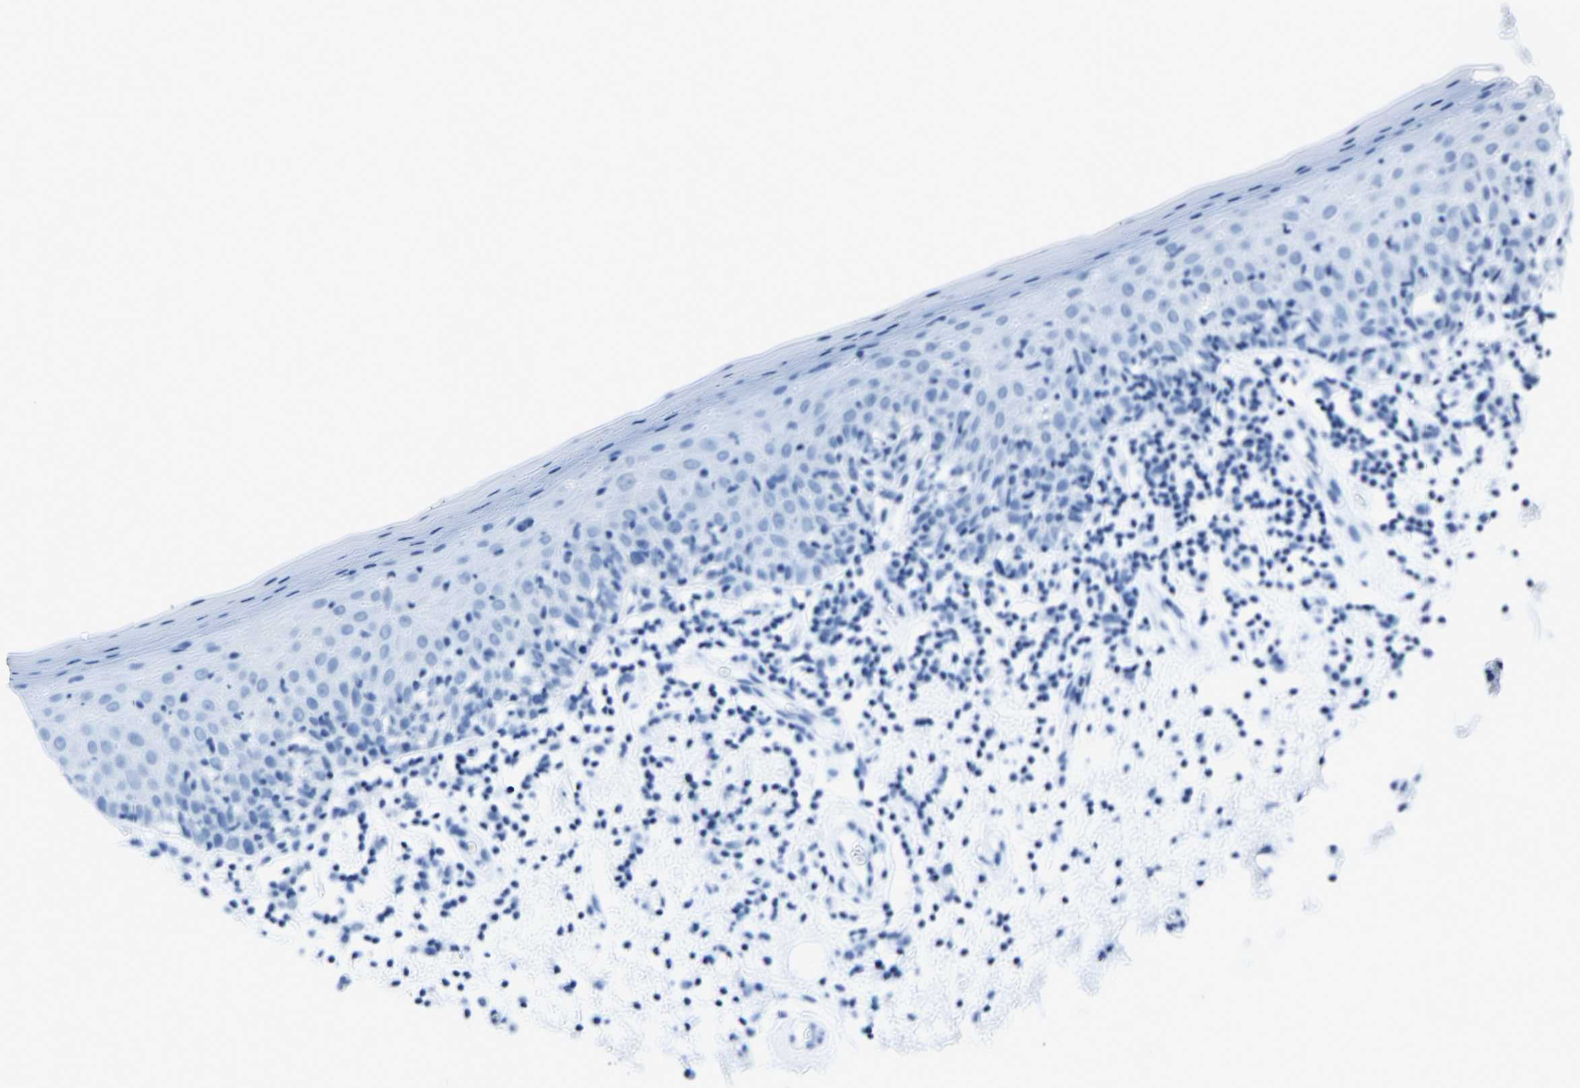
{"staining": {"intensity": "moderate", "quantity": "25%-75%", "location": "cytoplasmic/membranous,nuclear"}, "tissue": "oral mucosa", "cell_type": "Squamous epithelial cells", "image_type": "normal", "snomed": [{"axis": "morphology", "description": "Normal tissue, NOS"}, {"axis": "morphology", "description": "Squamous cell carcinoma, NOS"}, {"axis": "topography", "description": "Skeletal muscle"}, {"axis": "topography", "description": "Oral tissue"}, {"axis": "topography", "description": "Head-Neck"}], "caption": "Immunohistochemistry (IHC) image of benign oral mucosa: oral mucosa stained using IHC shows medium levels of moderate protein expression localized specifically in the cytoplasmic/membranous,nuclear of squamous epithelial cells, appearing as a cytoplasmic/membranous,nuclear brown color.", "gene": "ATXN3", "patient": {"sex": "male", "age": 71}}